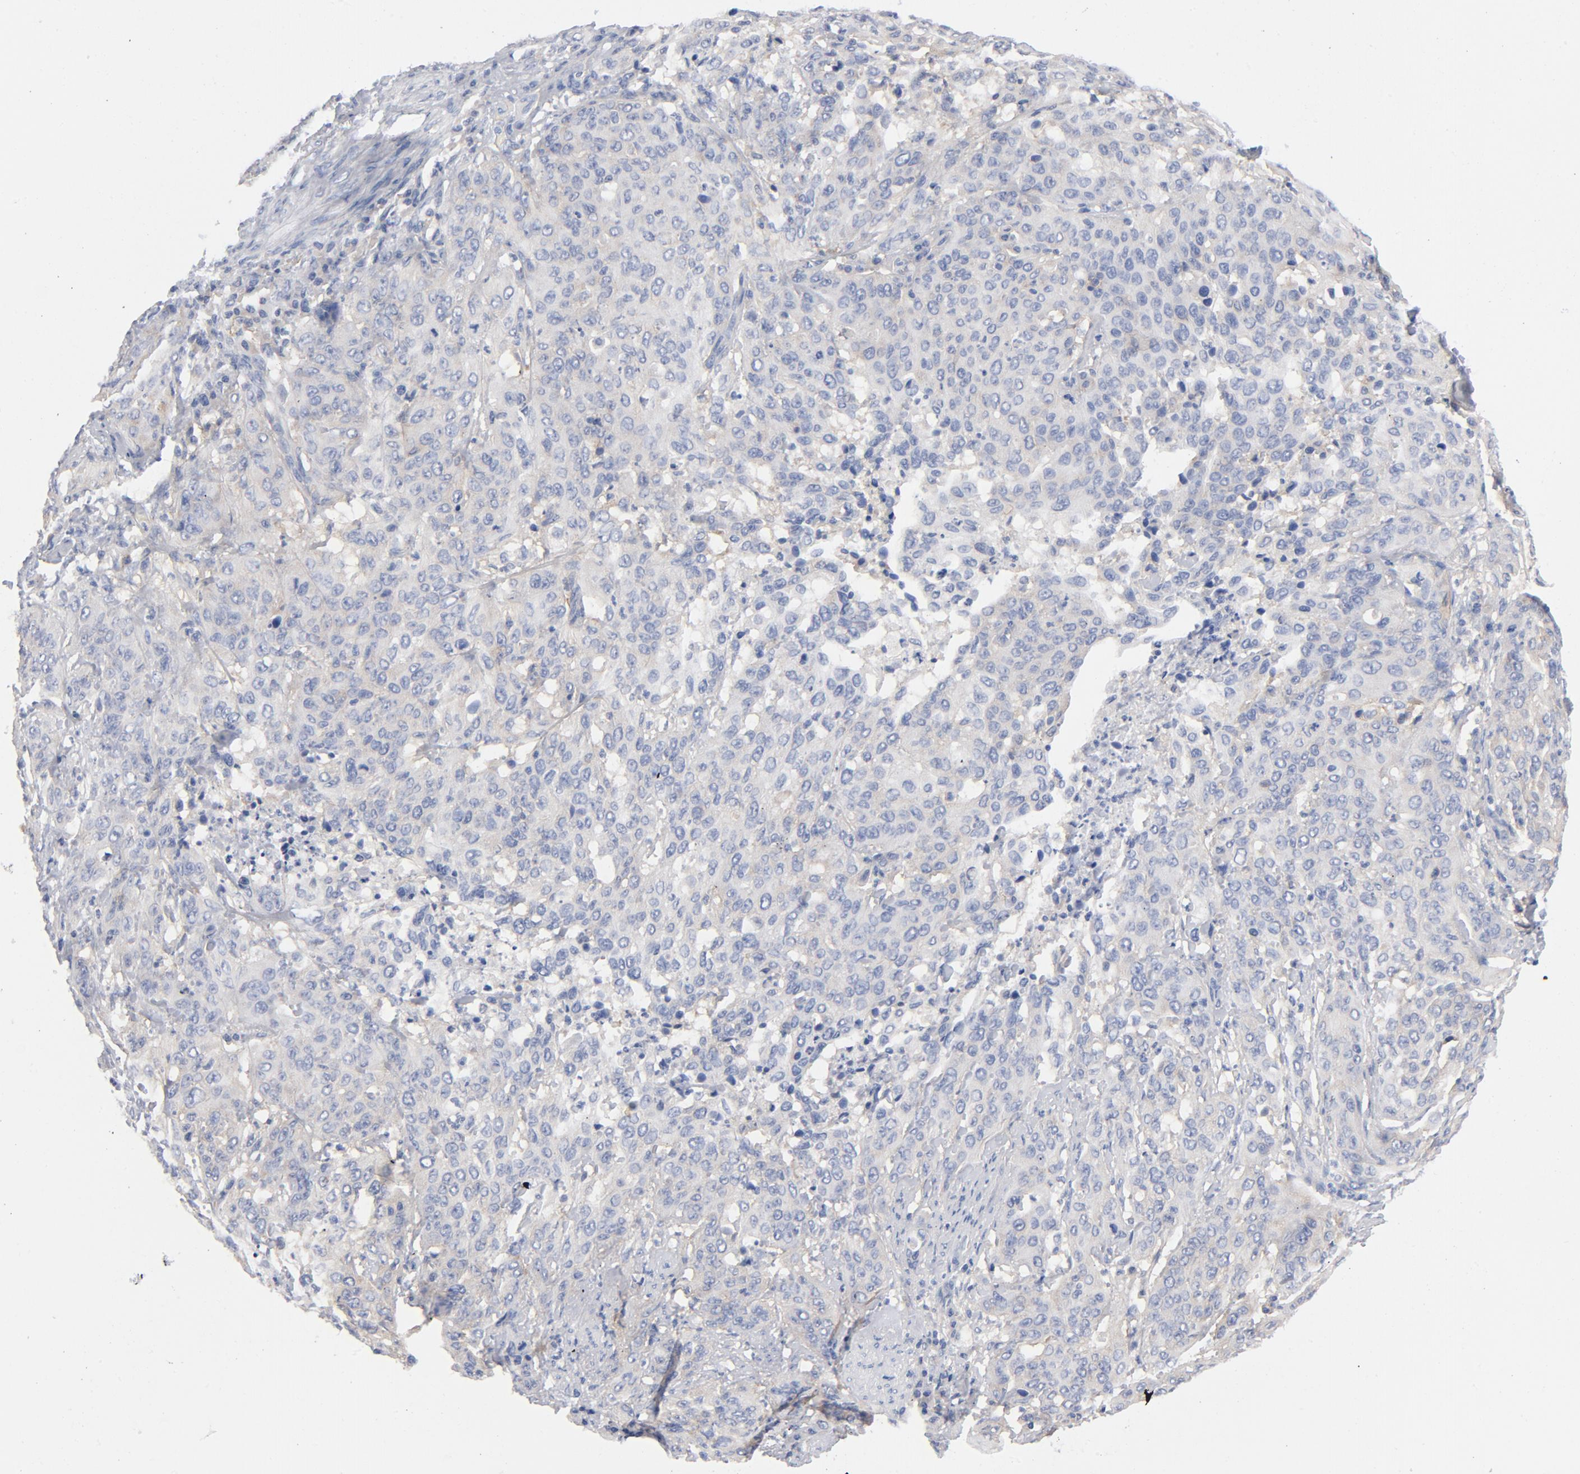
{"staining": {"intensity": "negative", "quantity": "none", "location": "none"}, "tissue": "cervical cancer", "cell_type": "Tumor cells", "image_type": "cancer", "snomed": [{"axis": "morphology", "description": "Squamous cell carcinoma, NOS"}, {"axis": "topography", "description": "Cervix"}], "caption": "An immunohistochemistry (IHC) image of cervical cancer (squamous cell carcinoma) is shown. There is no staining in tumor cells of cervical cancer (squamous cell carcinoma).", "gene": "CD86", "patient": {"sex": "female", "age": 41}}